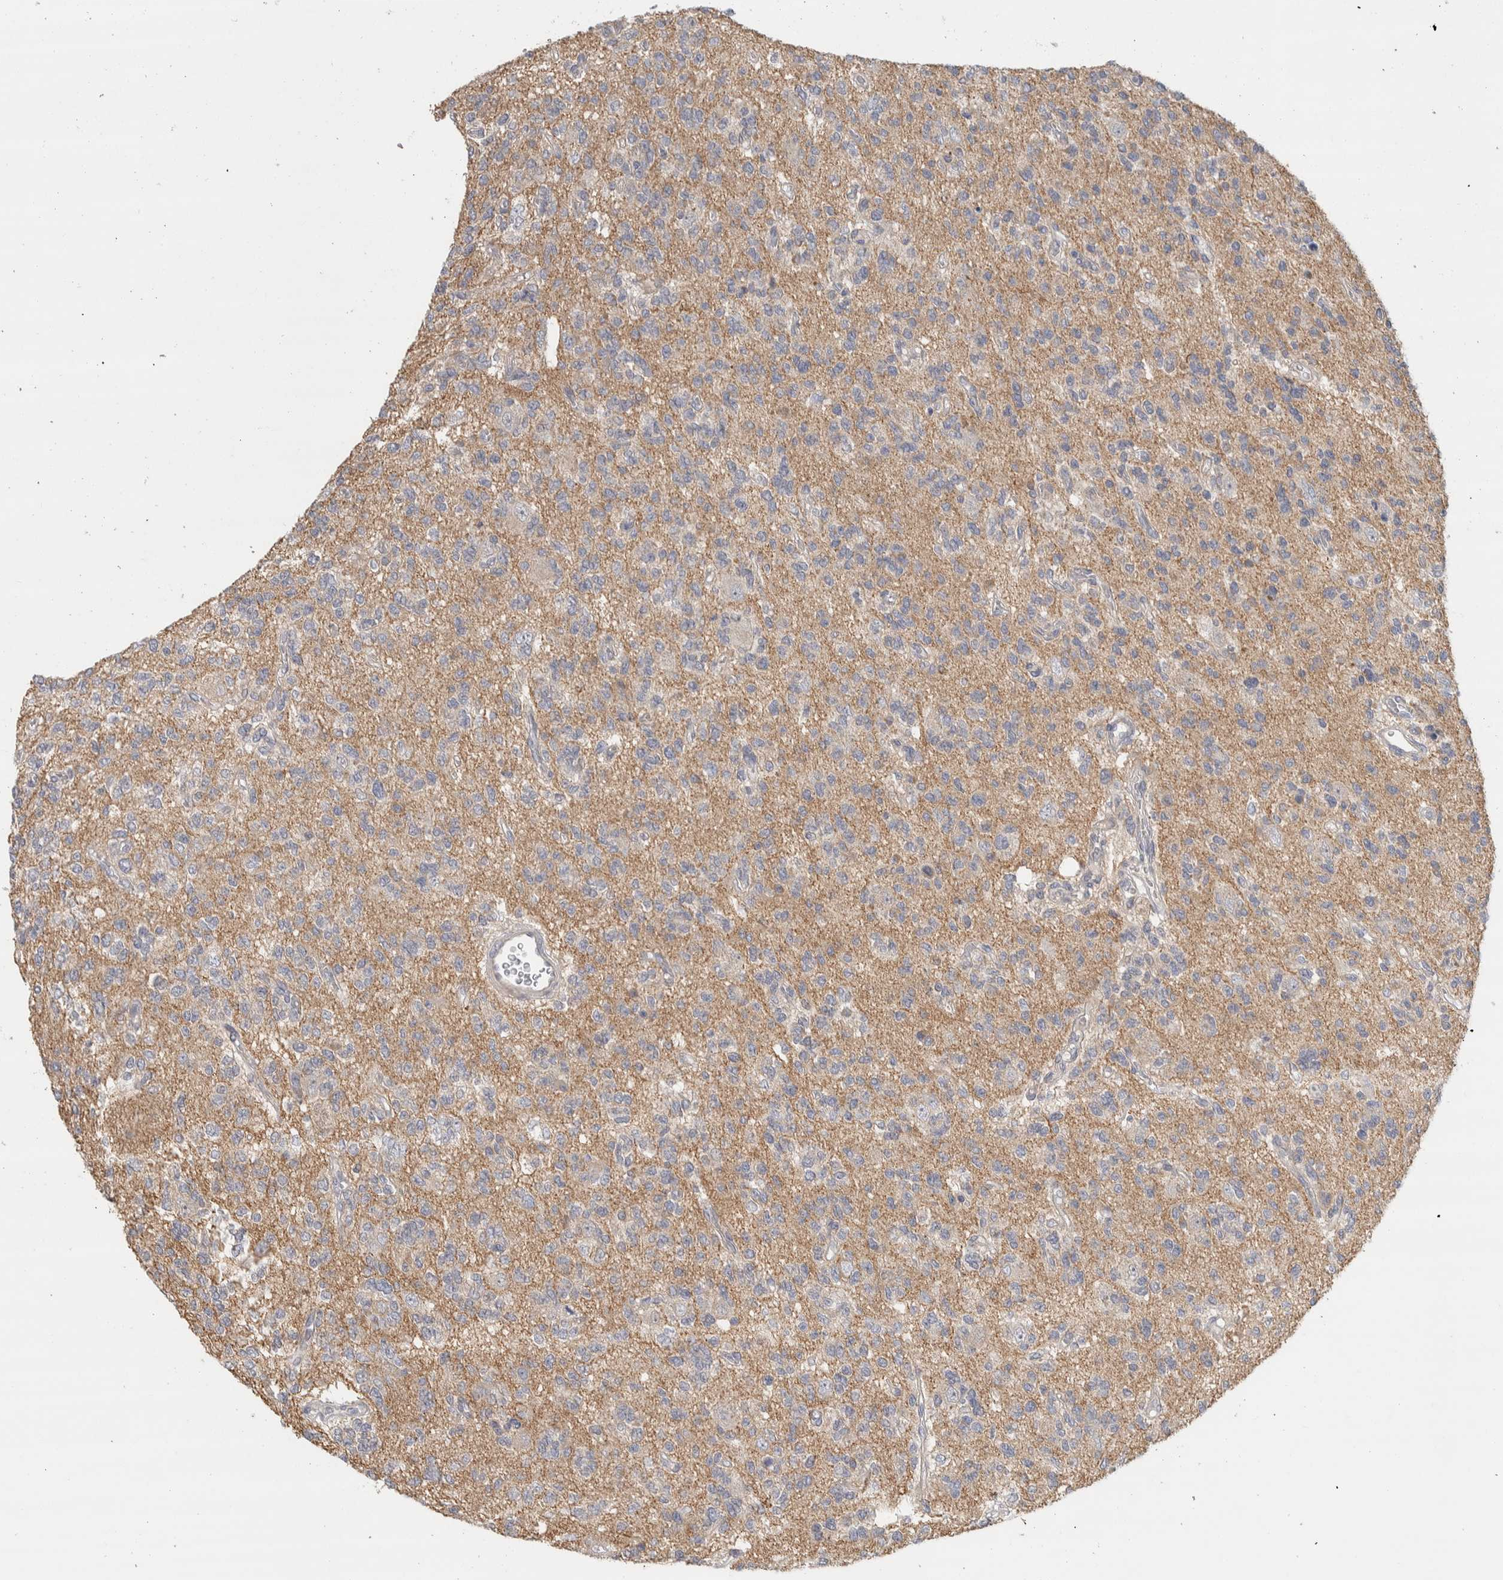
{"staining": {"intensity": "negative", "quantity": "none", "location": "none"}, "tissue": "glioma", "cell_type": "Tumor cells", "image_type": "cancer", "snomed": [{"axis": "morphology", "description": "Glioma, malignant, Low grade"}, {"axis": "topography", "description": "Brain"}], "caption": "Tumor cells are negative for protein expression in human malignant glioma (low-grade).", "gene": "DCXR", "patient": {"sex": "male", "age": 38}}